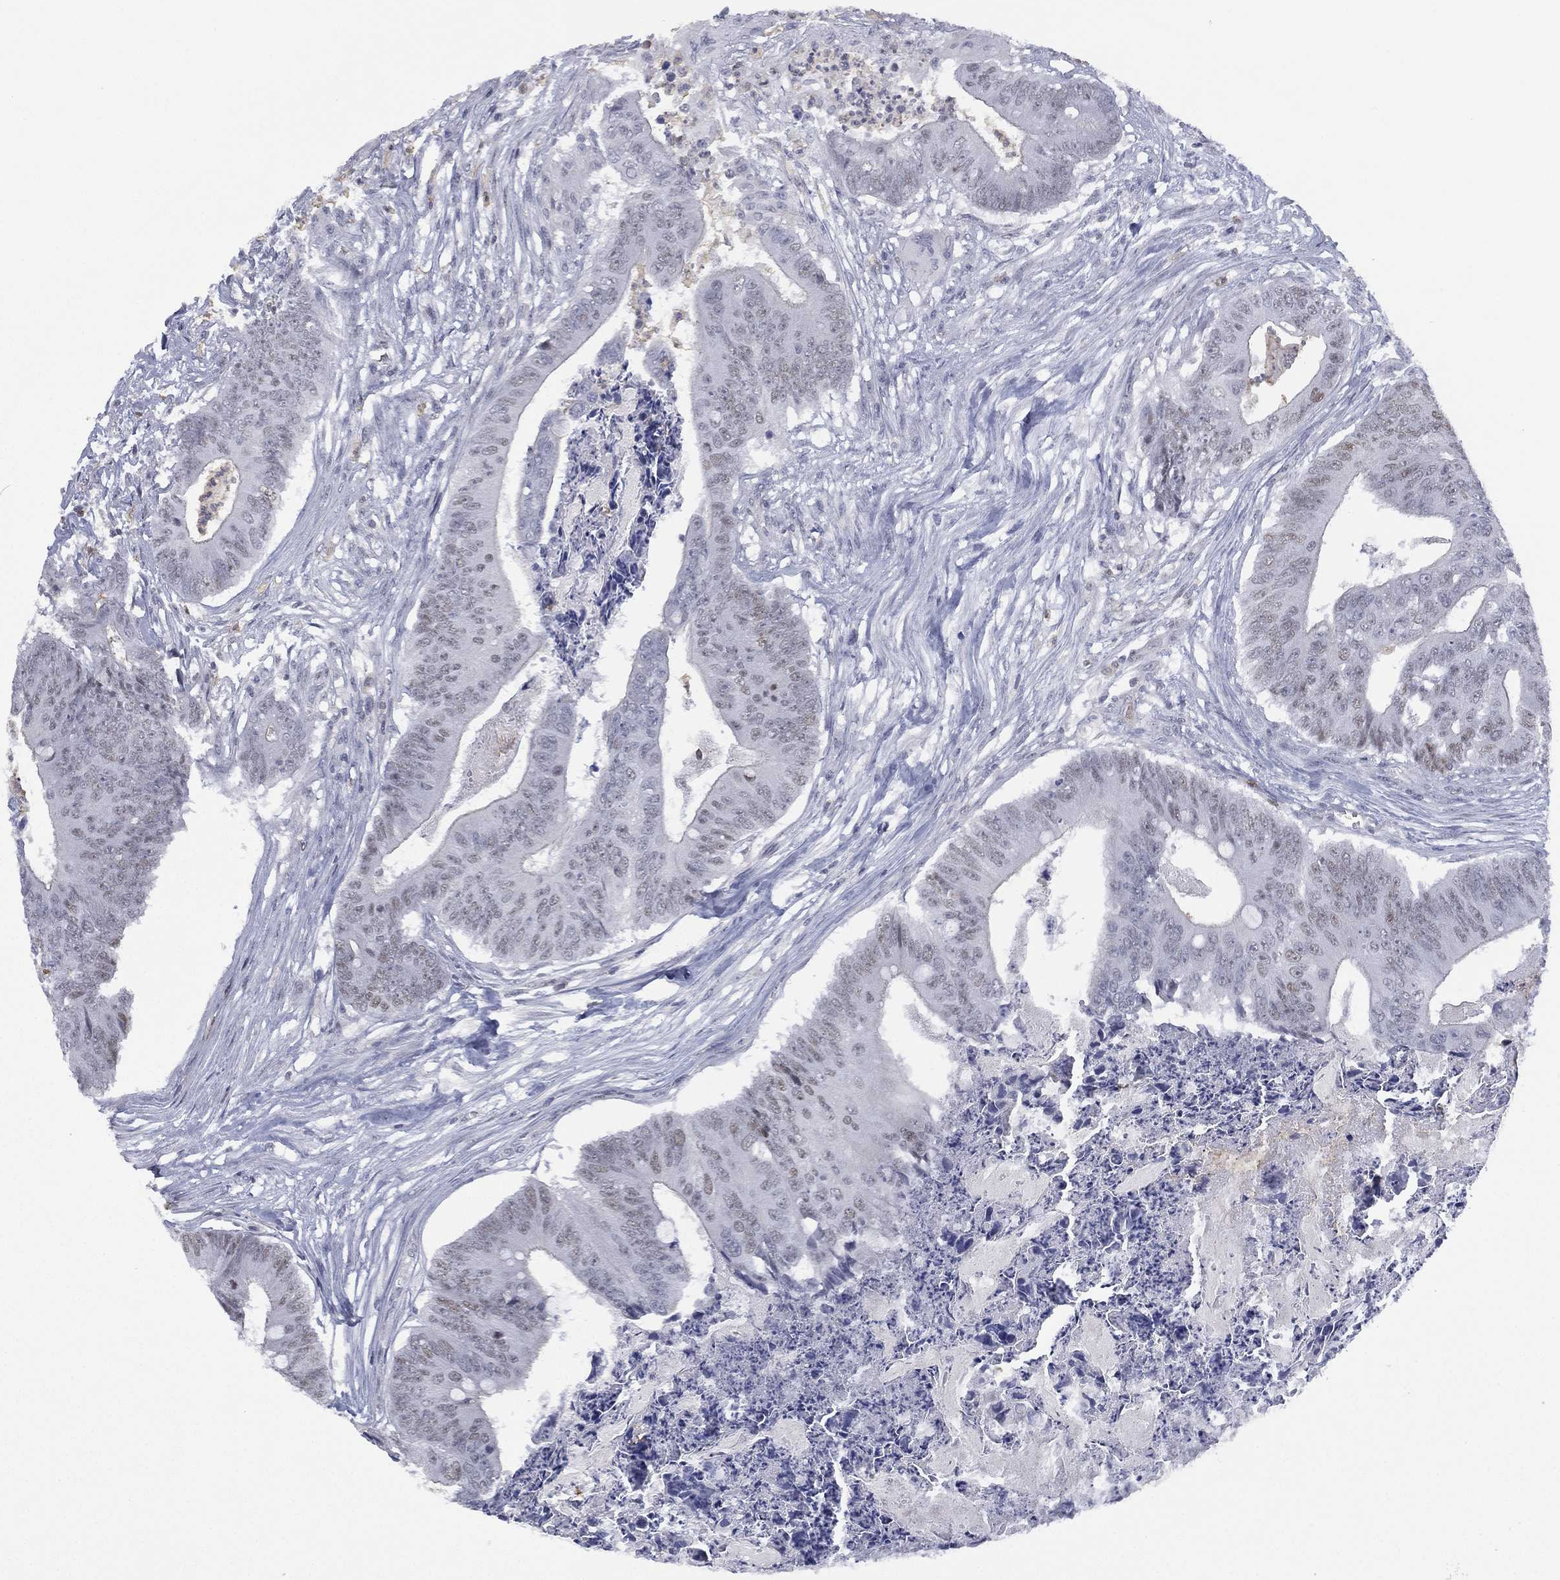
{"staining": {"intensity": "negative", "quantity": "none", "location": "none"}, "tissue": "colorectal cancer", "cell_type": "Tumor cells", "image_type": "cancer", "snomed": [{"axis": "morphology", "description": "Adenocarcinoma, NOS"}, {"axis": "topography", "description": "Colon"}], "caption": "This micrograph is of colorectal cancer (adenocarcinoma) stained with immunohistochemistry (IHC) to label a protein in brown with the nuclei are counter-stained blue. There is no staining in tumor cells.", "gene": "ZNF711", "patient": {"sex": "male", "age": 84}}